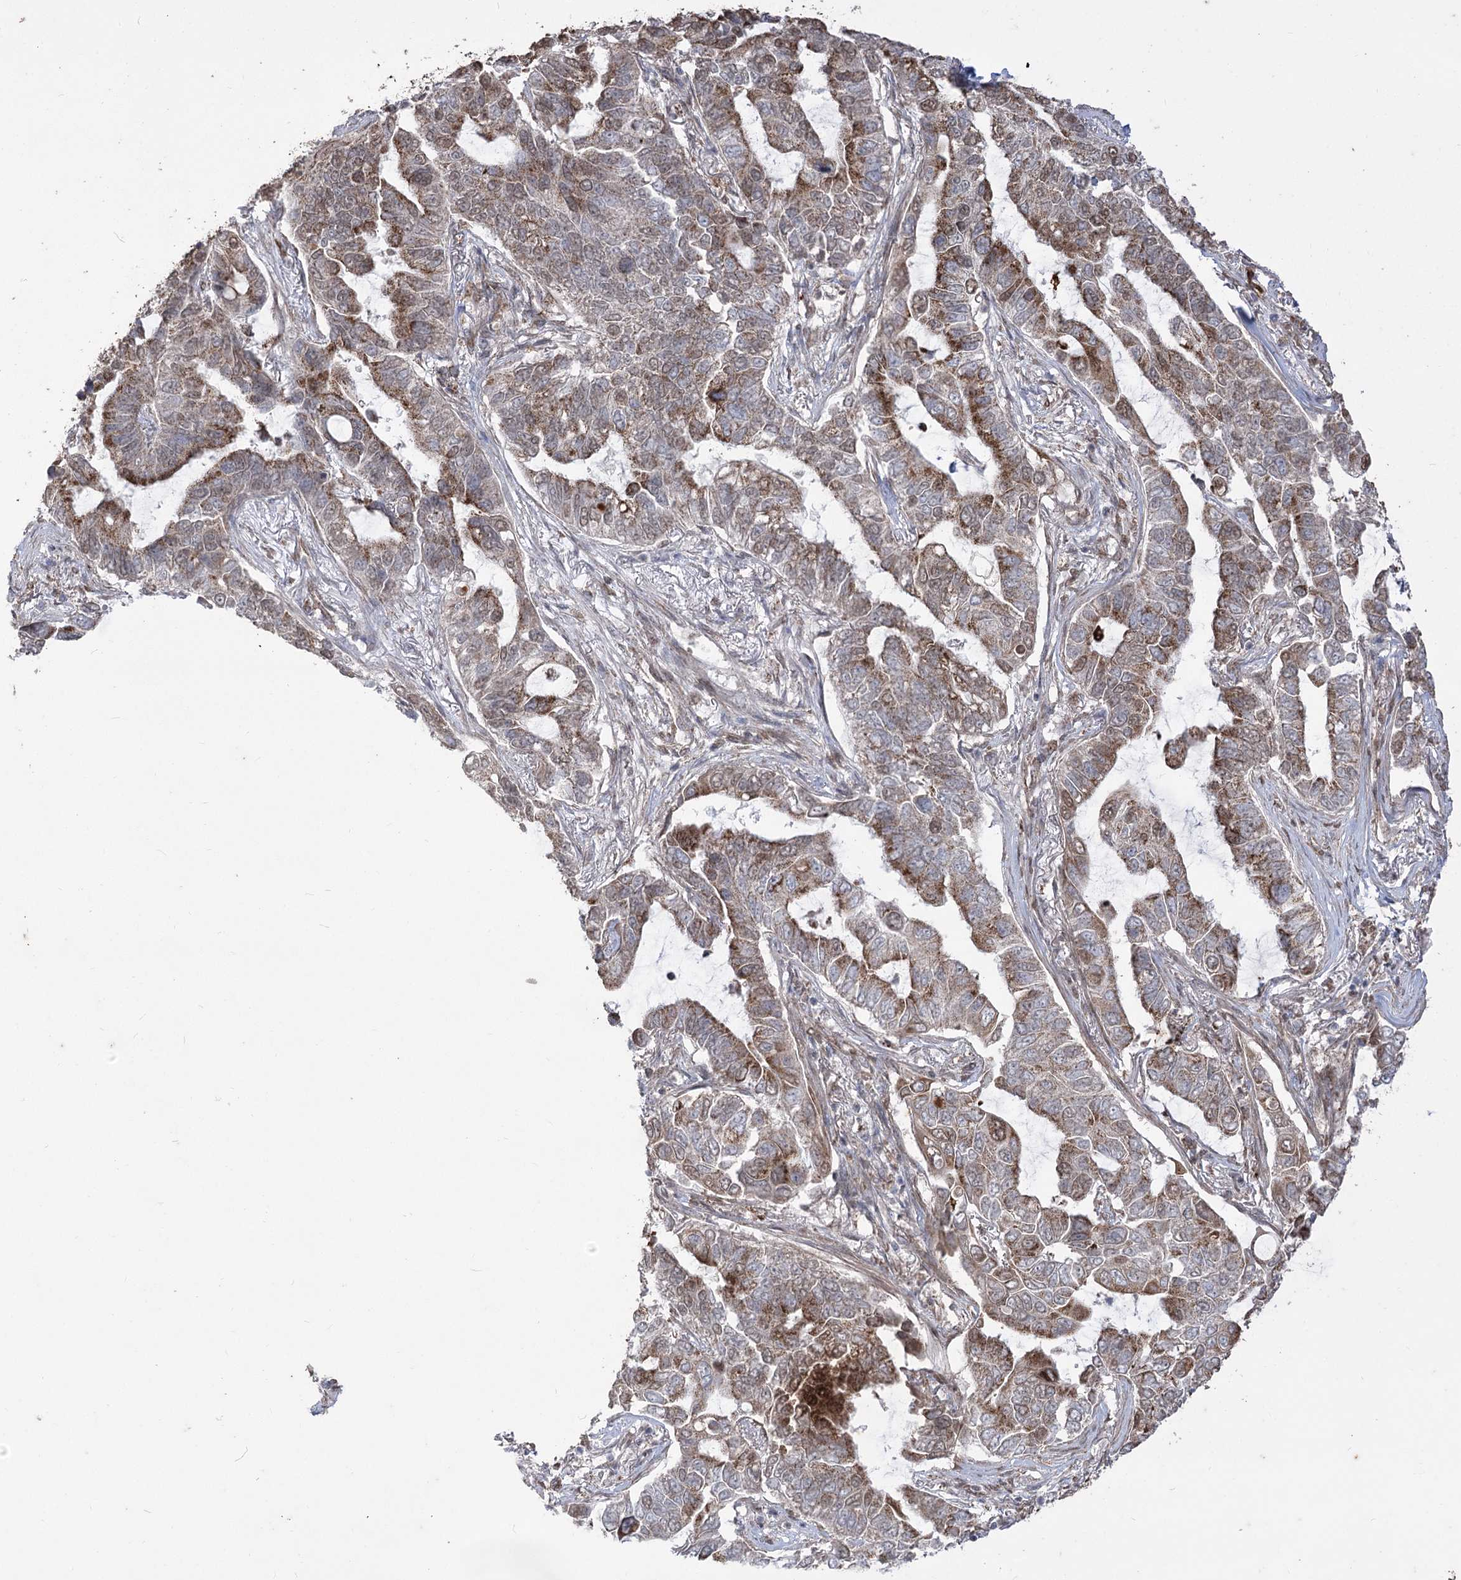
{"staining": {"intensity": "moderate", "quantity": ">75%", "location": "cytoplasmic/membranous,nuclear"}, "tissue": "lung cancer", "cell_type": "Tumor cells", "image_type": "cancer", "snomed": [{"axis": "morphology", "description": "Adenocarcinoma, NOS"}, {"axis": "topography", "description": "Lung"}], "caption": "The immunohistochemical stain shows moderate cytoplasmic/membranous and nuclear staining in tumor cells of lung adenocarcinoma tissue.", "gene": "ZSCAN23", "patient": {"sex": "male", "age": 64}}